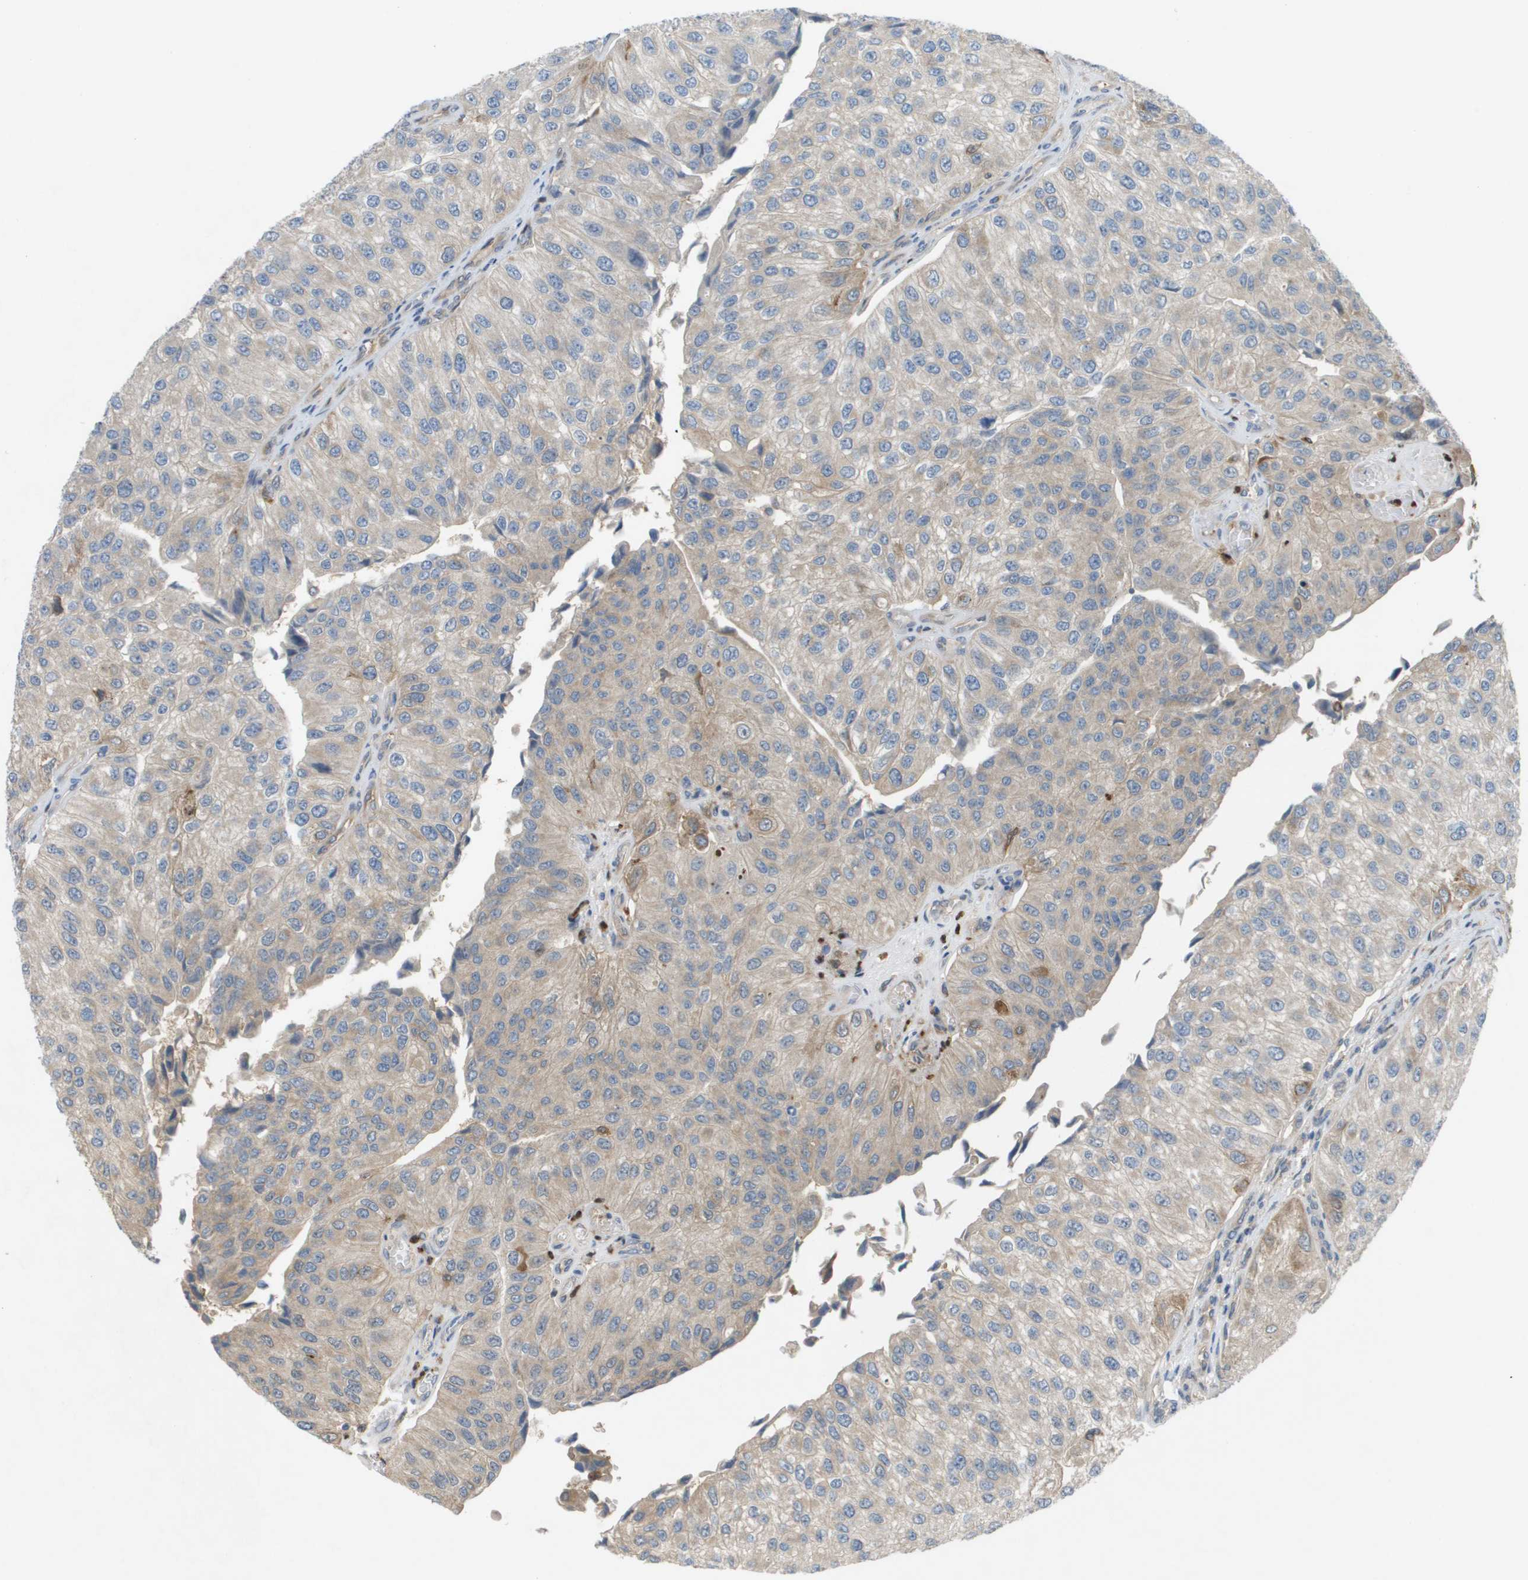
{"staining": {"intensity": "moderate", "quantity": "<25%", "location": "cytoplasmic/membranous"}, "tissue": "urothelial cancer", "cell_type": "Tumor cells", "image_type": "cancer", "snomed": [{"axis": "morphology", "description": "Urothelial carcinoma, High grade"}, {"axis": "topography", "description": "Kidney"}, {"axis": "topography", "description": "Urinary bladder"}], "caption": "A micrograph of human urothelial cancer stained for a protein shows moderate cytoplasmic/membranous brown staining in tumor cells.", "gene": "PALD1", "patient": {"sex": "male", "age": 77}}